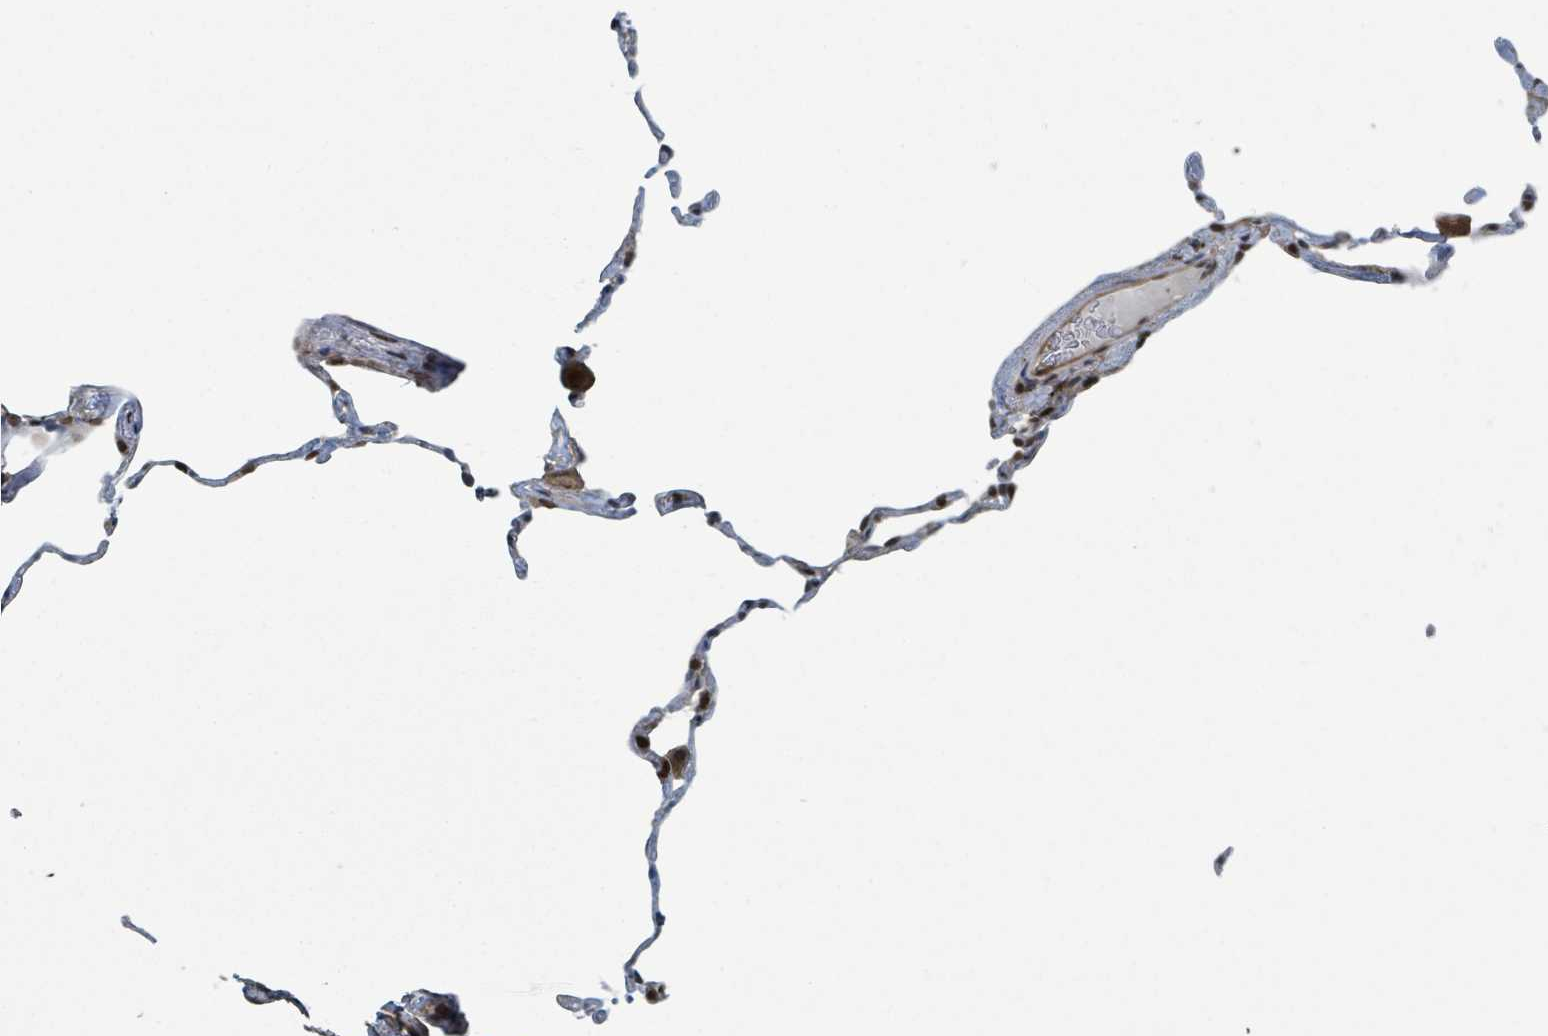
{"staining": {"intensity": "strong", "quantity": "<25%", "location": "nuclear"}, "tissue": "lung", "cell_type": "Alveolar cells", "image_type": "normal", "snomed": [{"axis": "morphology", "description": "Normal tissue, NOS"}, {"axis": "topography", "description": "Lung"}], "caption": "Immunohistochemistry (IHC) image of normal human lung stained for a protein (brown), which displays medium levels of strong nuclear staining in approximately <25% of alveolar cells.", "gene": "PHIP", "patient": {"sex": "female", "age": 57}}